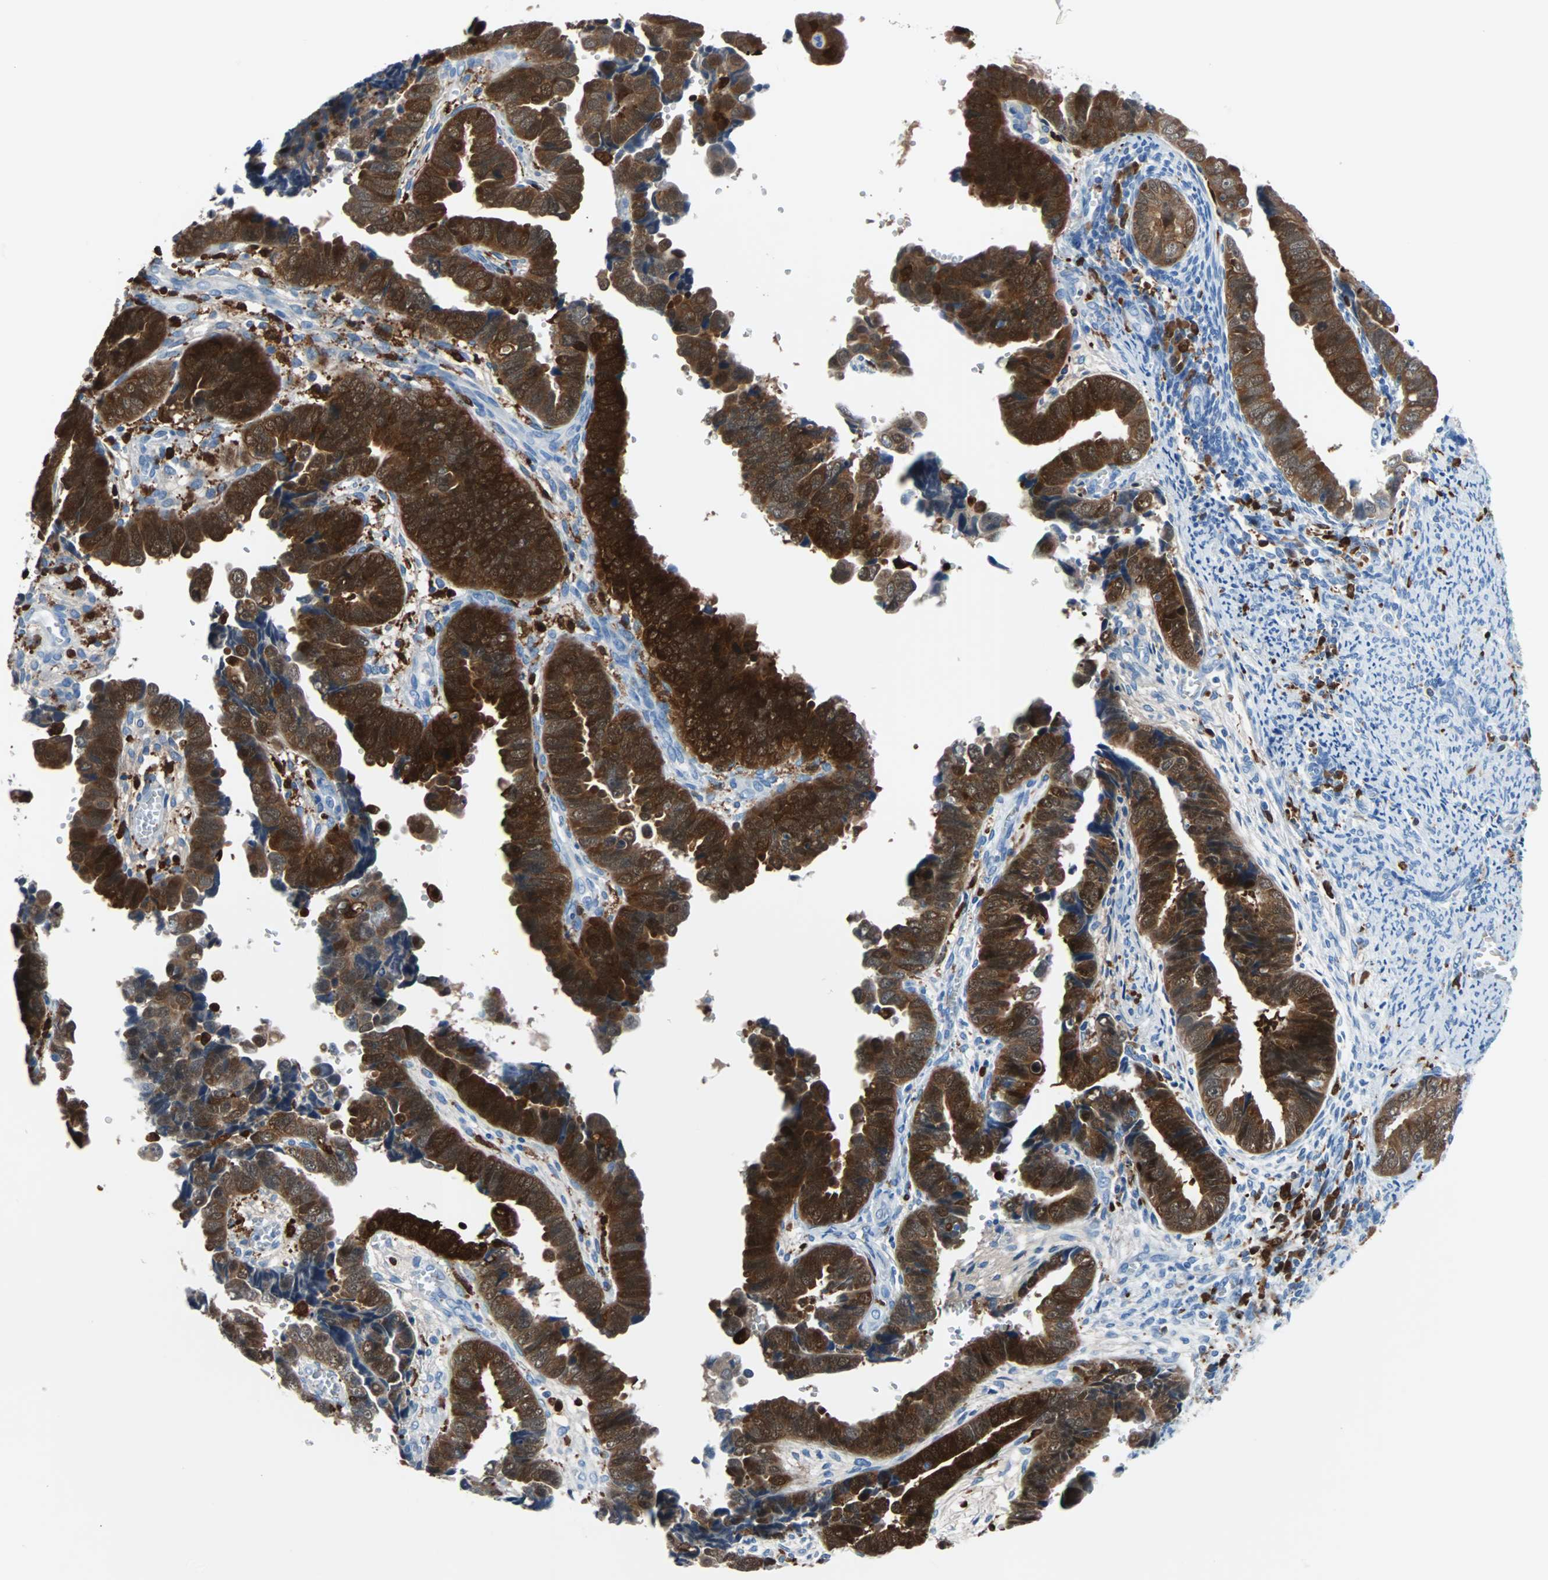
{"staining": {"intensity": "strong", "quantity": ">75%", "location": "cytoplasmic/membranous"}, "tissue": "endometrial cancer", "cell_type": "Tumor cells", "image_type": "cancer", "snomed": [{"axis": "morphology", "description": "Adenocarcinoma, NOS"}, {"axis": "topography", "description": "Endometrium"}], "caption": "Tumor cells reveal strong cytoplasmic/membranous staining in approximately >75% of cells in endometrial cancer (adenocarcinoma).", "gene": "SYK", "patient": {"sex": "female", "age": 75}}